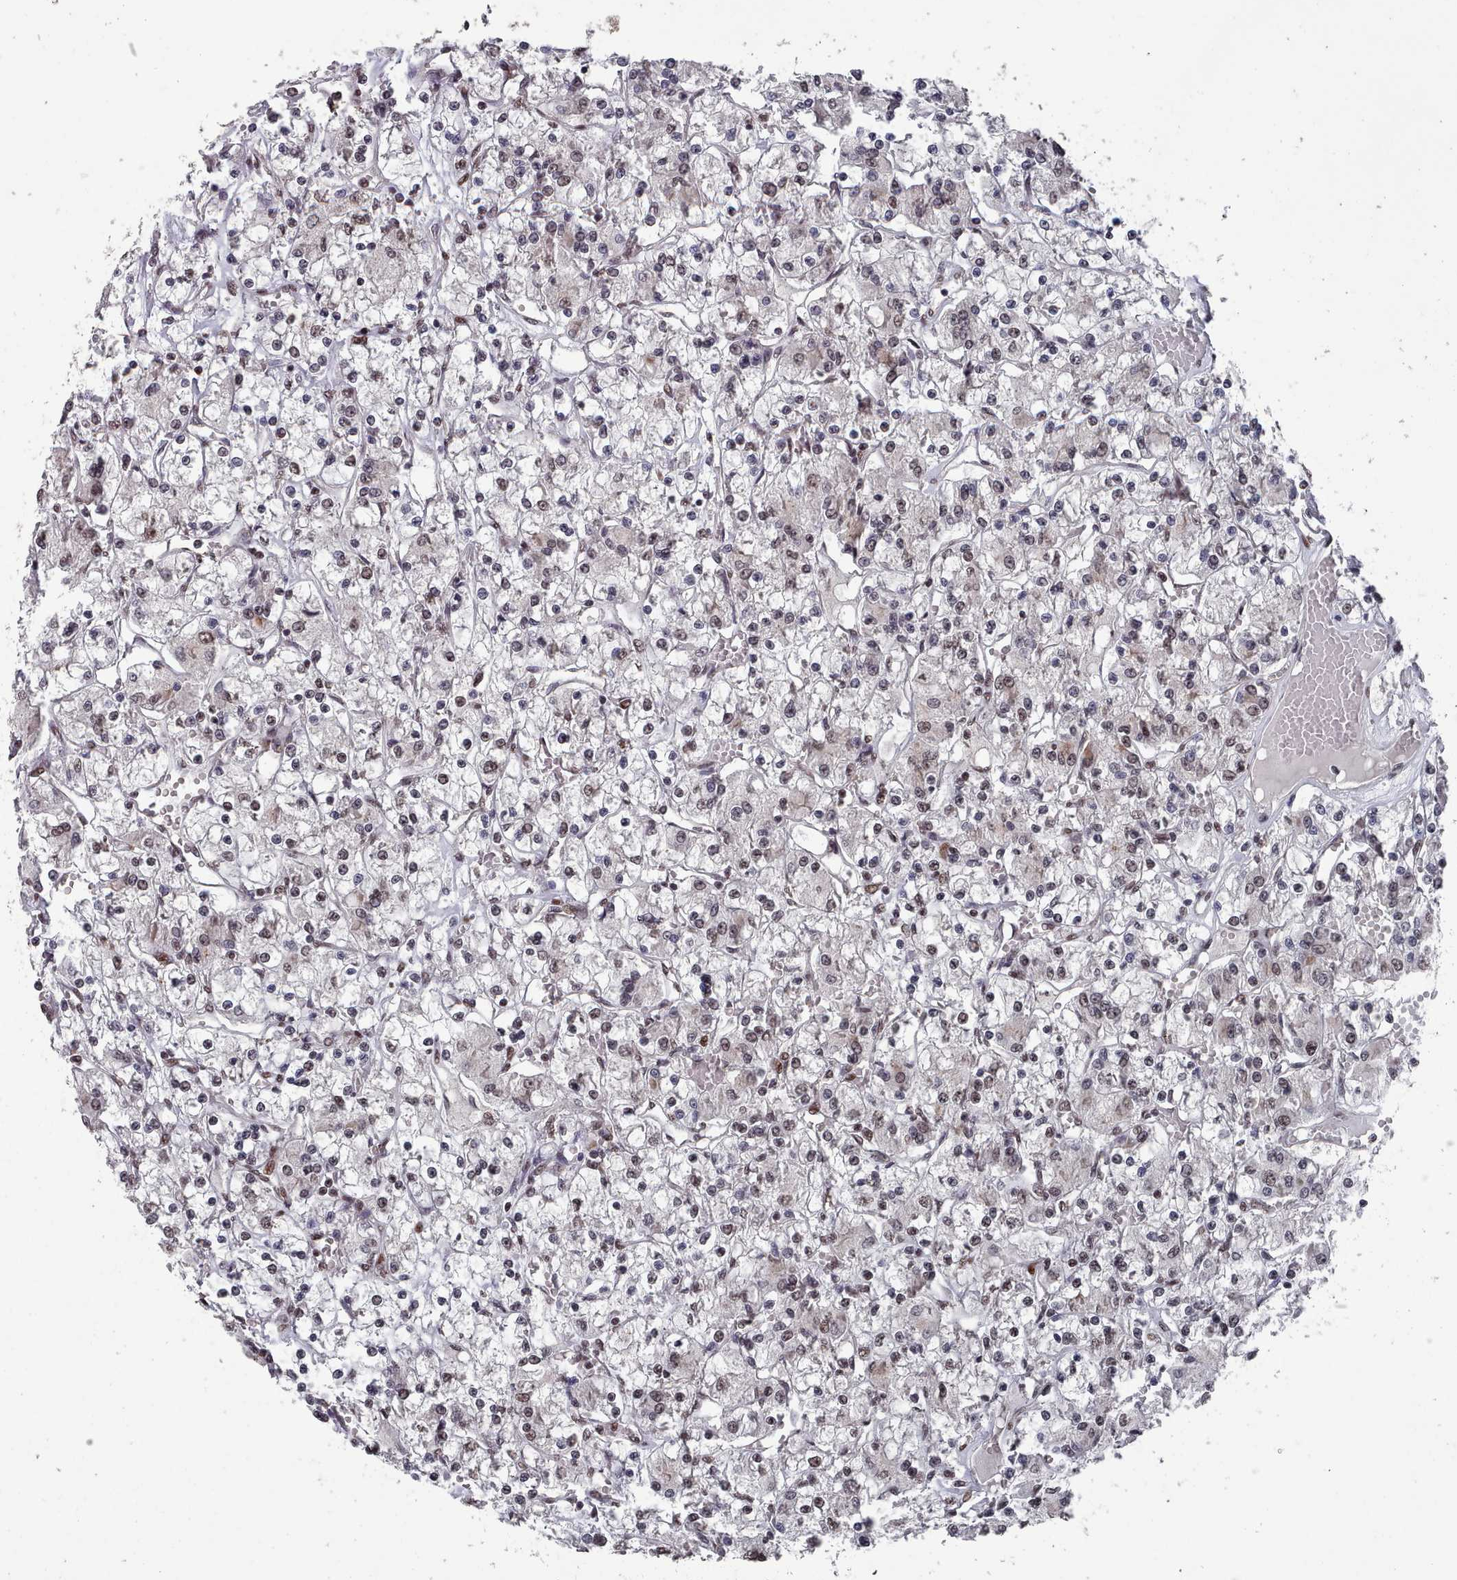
{"staining": {"intensity": "moderate", "quantity": "25%-75%", "location": "nuclear"}, "tissue": "renal cancer", "cell_type": "Tumor cells", "image_type": "cancer", "snomed": [{"axis": "morphology", "description": "Adenocarcinoma, NOS"}, {"axis": "topography", "description": "Kidney"}], "caption": "This micrograph displays renal cancer (adenocarcinoma) stained with immunohistochemistry (IHC) to label a protein in brown. The nuclear of tumor cells show moderate positivity for the protein. Nuclei are counter-stained blue.", "gene": "PNRC2", "patient": {"sex": "female", "age": 59}}